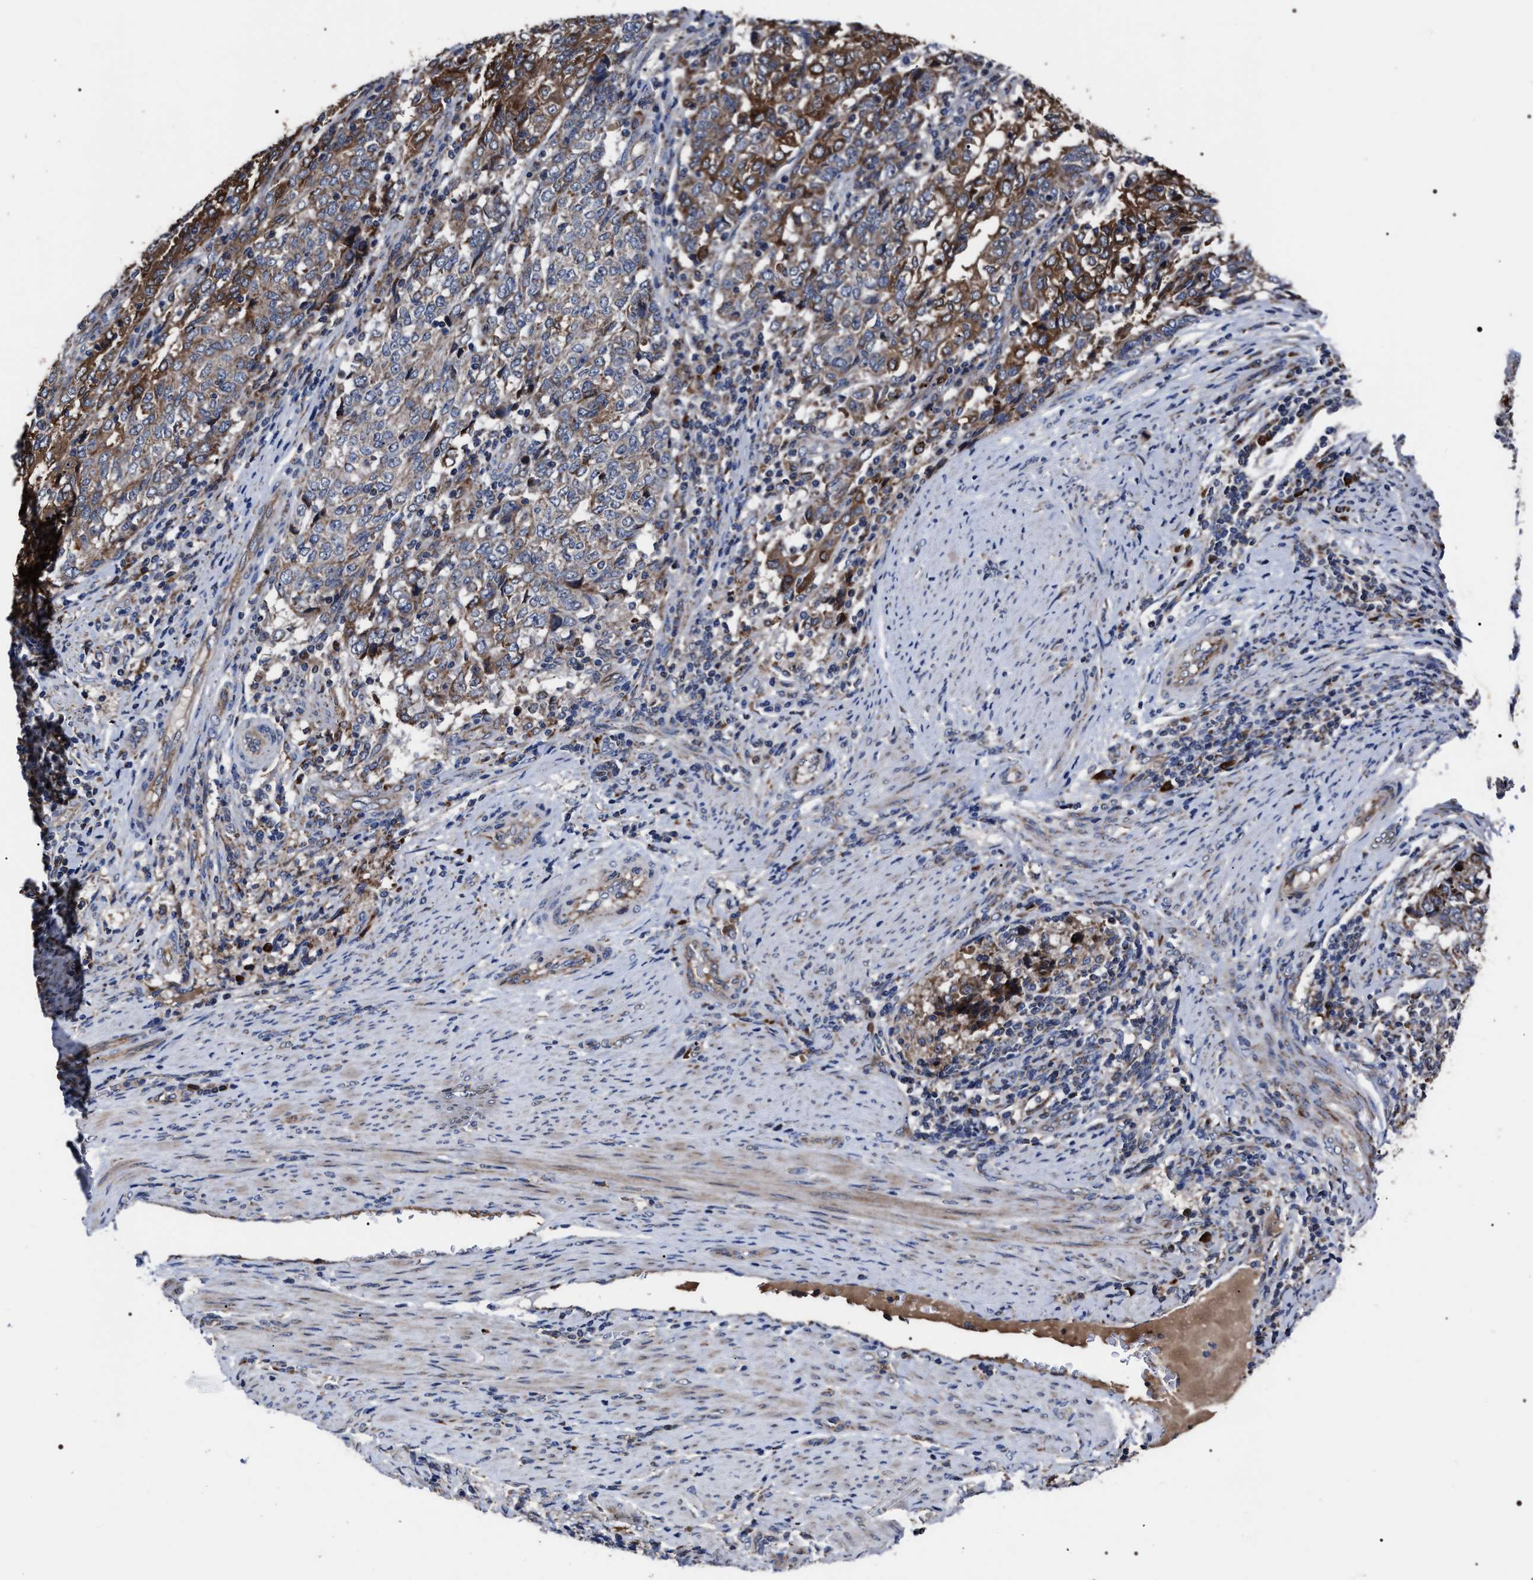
{"staining": {"intensity": "moderate", "quantity": ">75%", "location": "cytoplasmic/membranous"}, "tissue": "endometrial cancer", "cell_type": "Tumor cells", "image_type": "cancer", "snomed": [{"axis": "morphology", "description": "Adenocarcinoma, NOS"}, {"axis": "topography", "description": "Endometrium"}], "caption": "The micrograph shows staining of endometrial adenocarcinoma, revealing moderate cytoplasmic/membranous protein expression (brown color) within tumor cells.", "gene": "MACC1", "patient": {"sex": "female", "age": 80}}